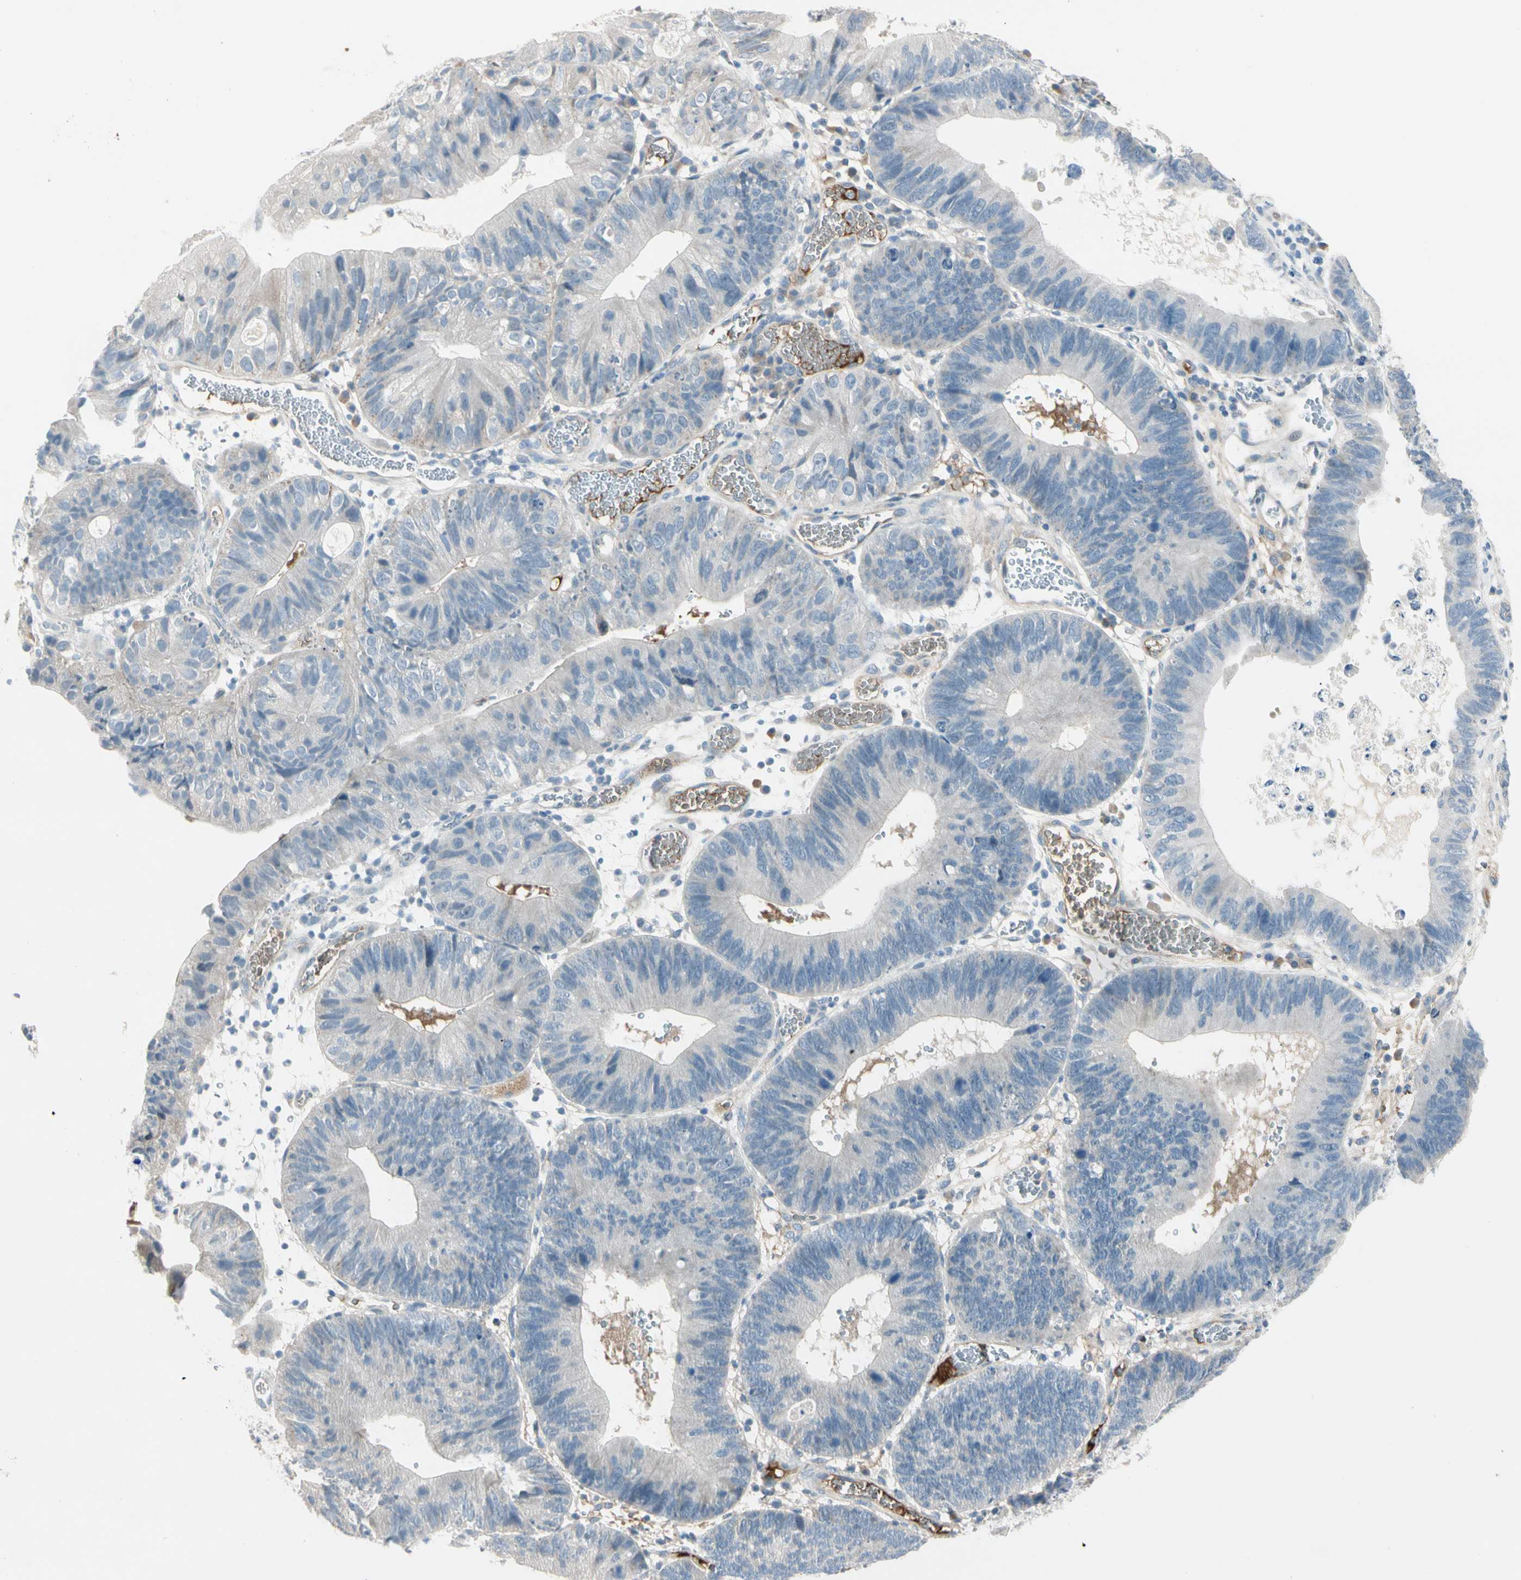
{"staining": {"intensity": "negative", "quantity": "none", "location": "none"}, "tissue": "stomach cancer", "cell_type": "Tumor cells", "image_type": "cancer", "snomed": [{"axis": "morphology", "description": "Adenocarcinoma, NOS"}, {"axis": "topography", "description": "Stomach"}], "caption": "Protein analysis of stomach cancer demonstrates no significant positivity in tumor cells.", "gene": "SERPIND1", "patient": {"sex": "male", "age": 59}}